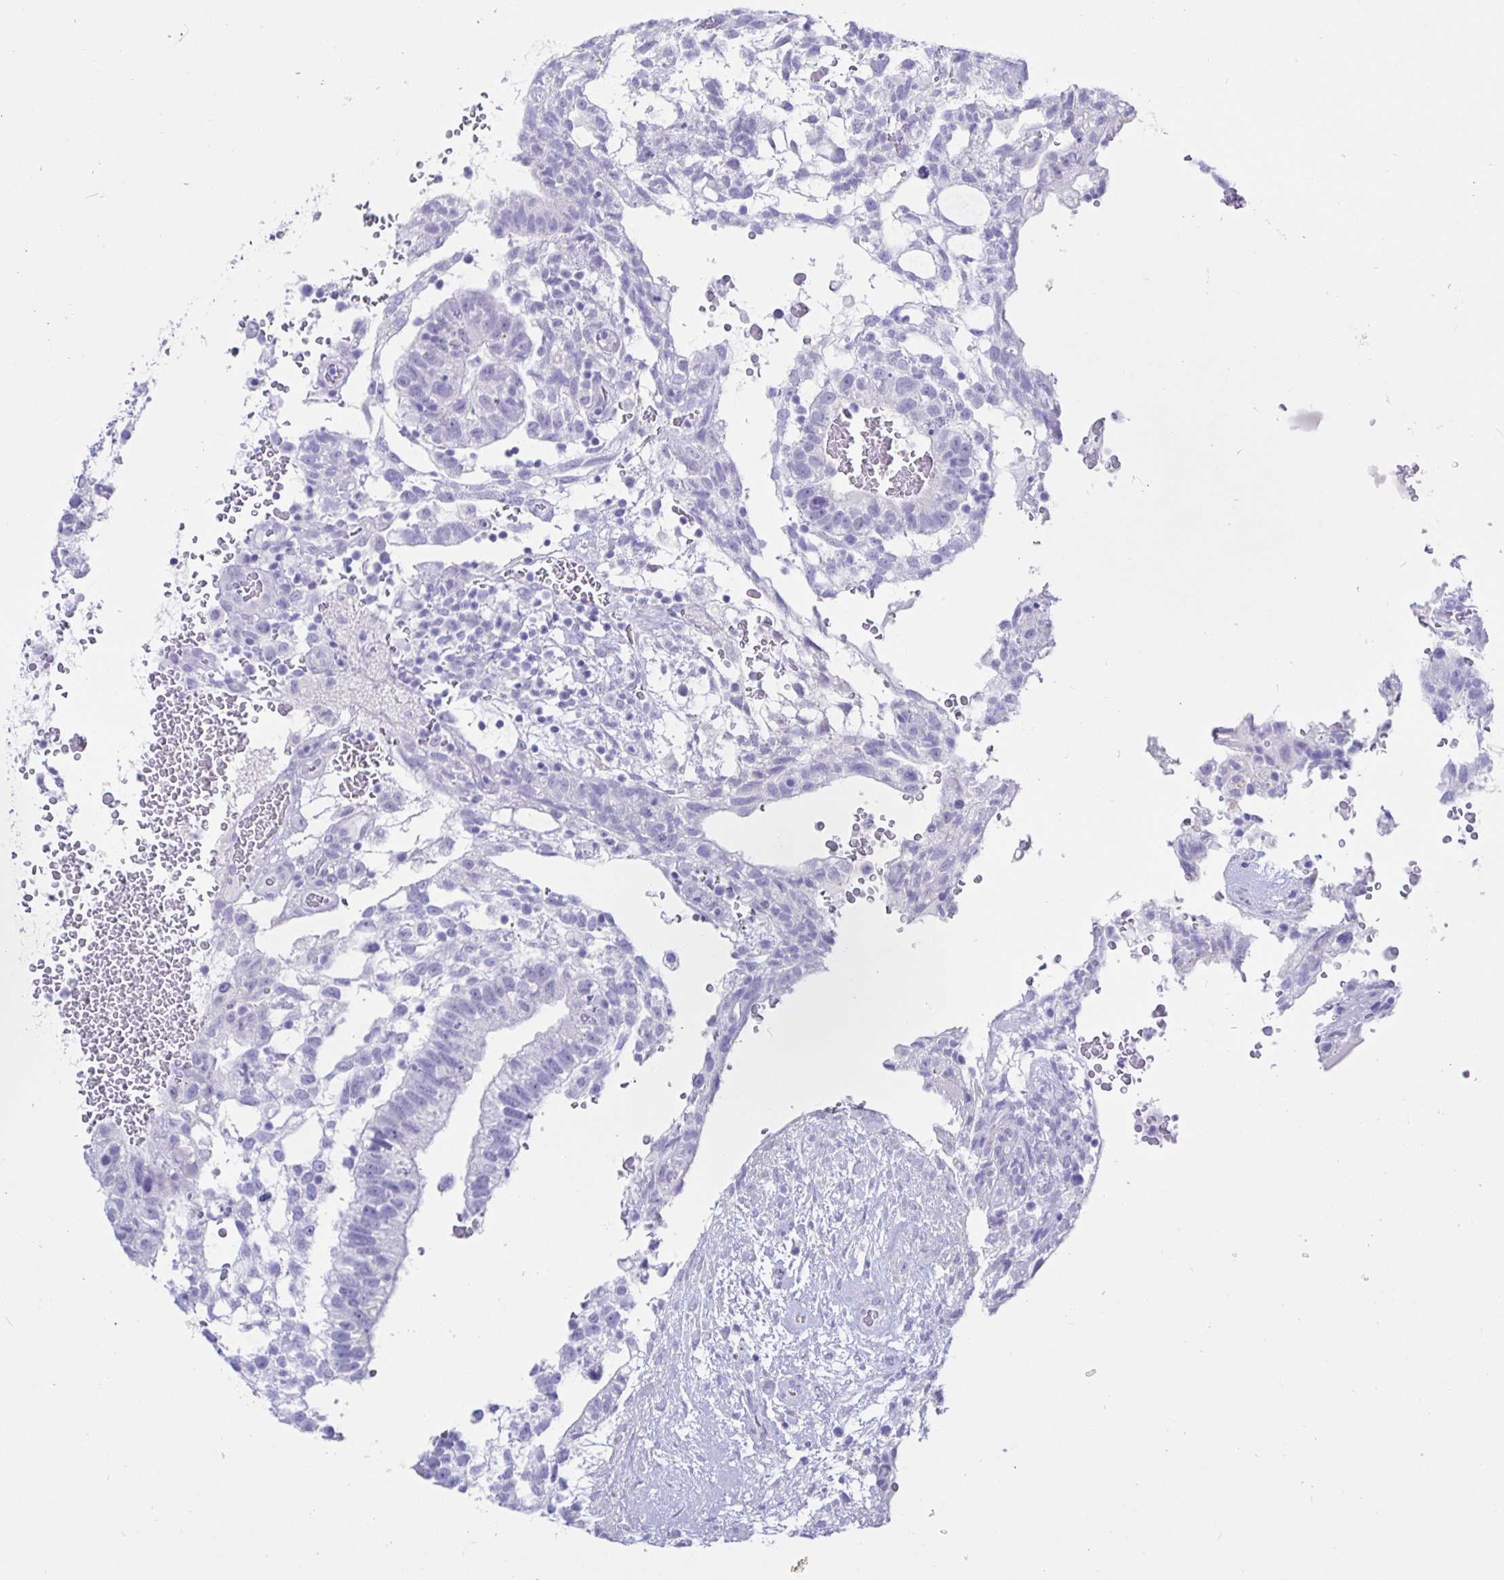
{"staining": {"intensity": "negative", "quantity": "none", "location": "none"}, "tissue": "testis cancer", "cell_type": "Tumor cells", "image_type": "cancer", "snomed": [{"axis": "morphology", "description": "Carcinoma, Embryonal, NOS"}, {"axis": "topography", "description": "Testis"}], "caption": "Photomicrograph shows no significant protein expression in tumor cells of embryonal carcinoma (testis).", "gene": "KCNH6", "patient": {"sex": "male", "age": 32}}